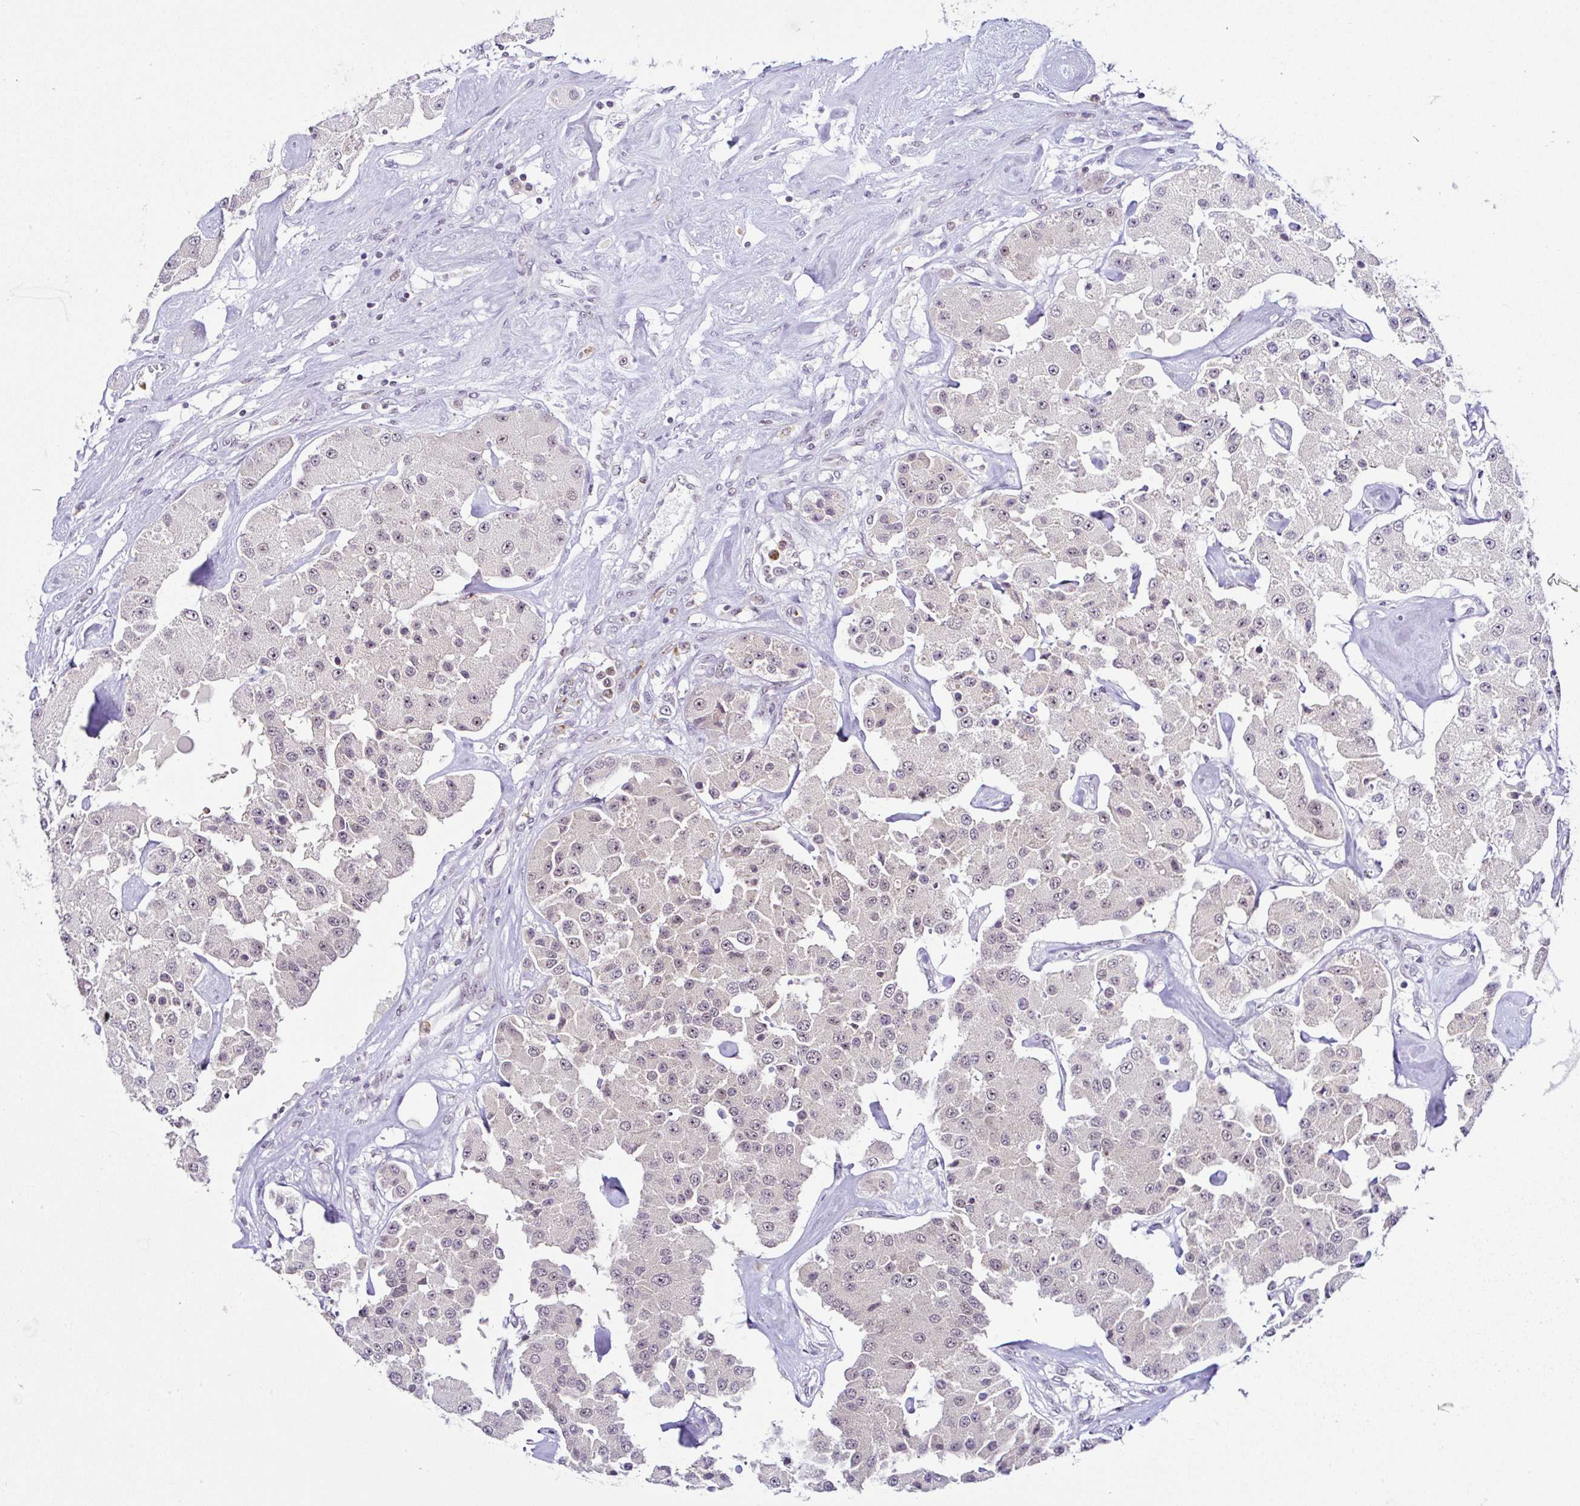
{"staining": {"intensity": "weak", "quantity": "25%-75%", "location": "nuclear"}, "tissue": "carcinoid", "cell_type": "Tumor cells", "image_type": "cancer", "snomed": [{"axis": "morphology", "description": "Carcinoid, malignant, NOS"}, {"axis": "topography", "description": "Pancreas"}], "caption": "Protein staining of malignant carcinoid tissue shows weak nuclear staining in about 25%-75% of tumor cells. The staining is performed using DAB (3,3'-diaminobenzidine) brown chromogen to label protein expression. The nuclei are counter-stained blue using hematoxylin.", "gene": "PTPN2", "patient": {"sex": "male", "age": 41}}